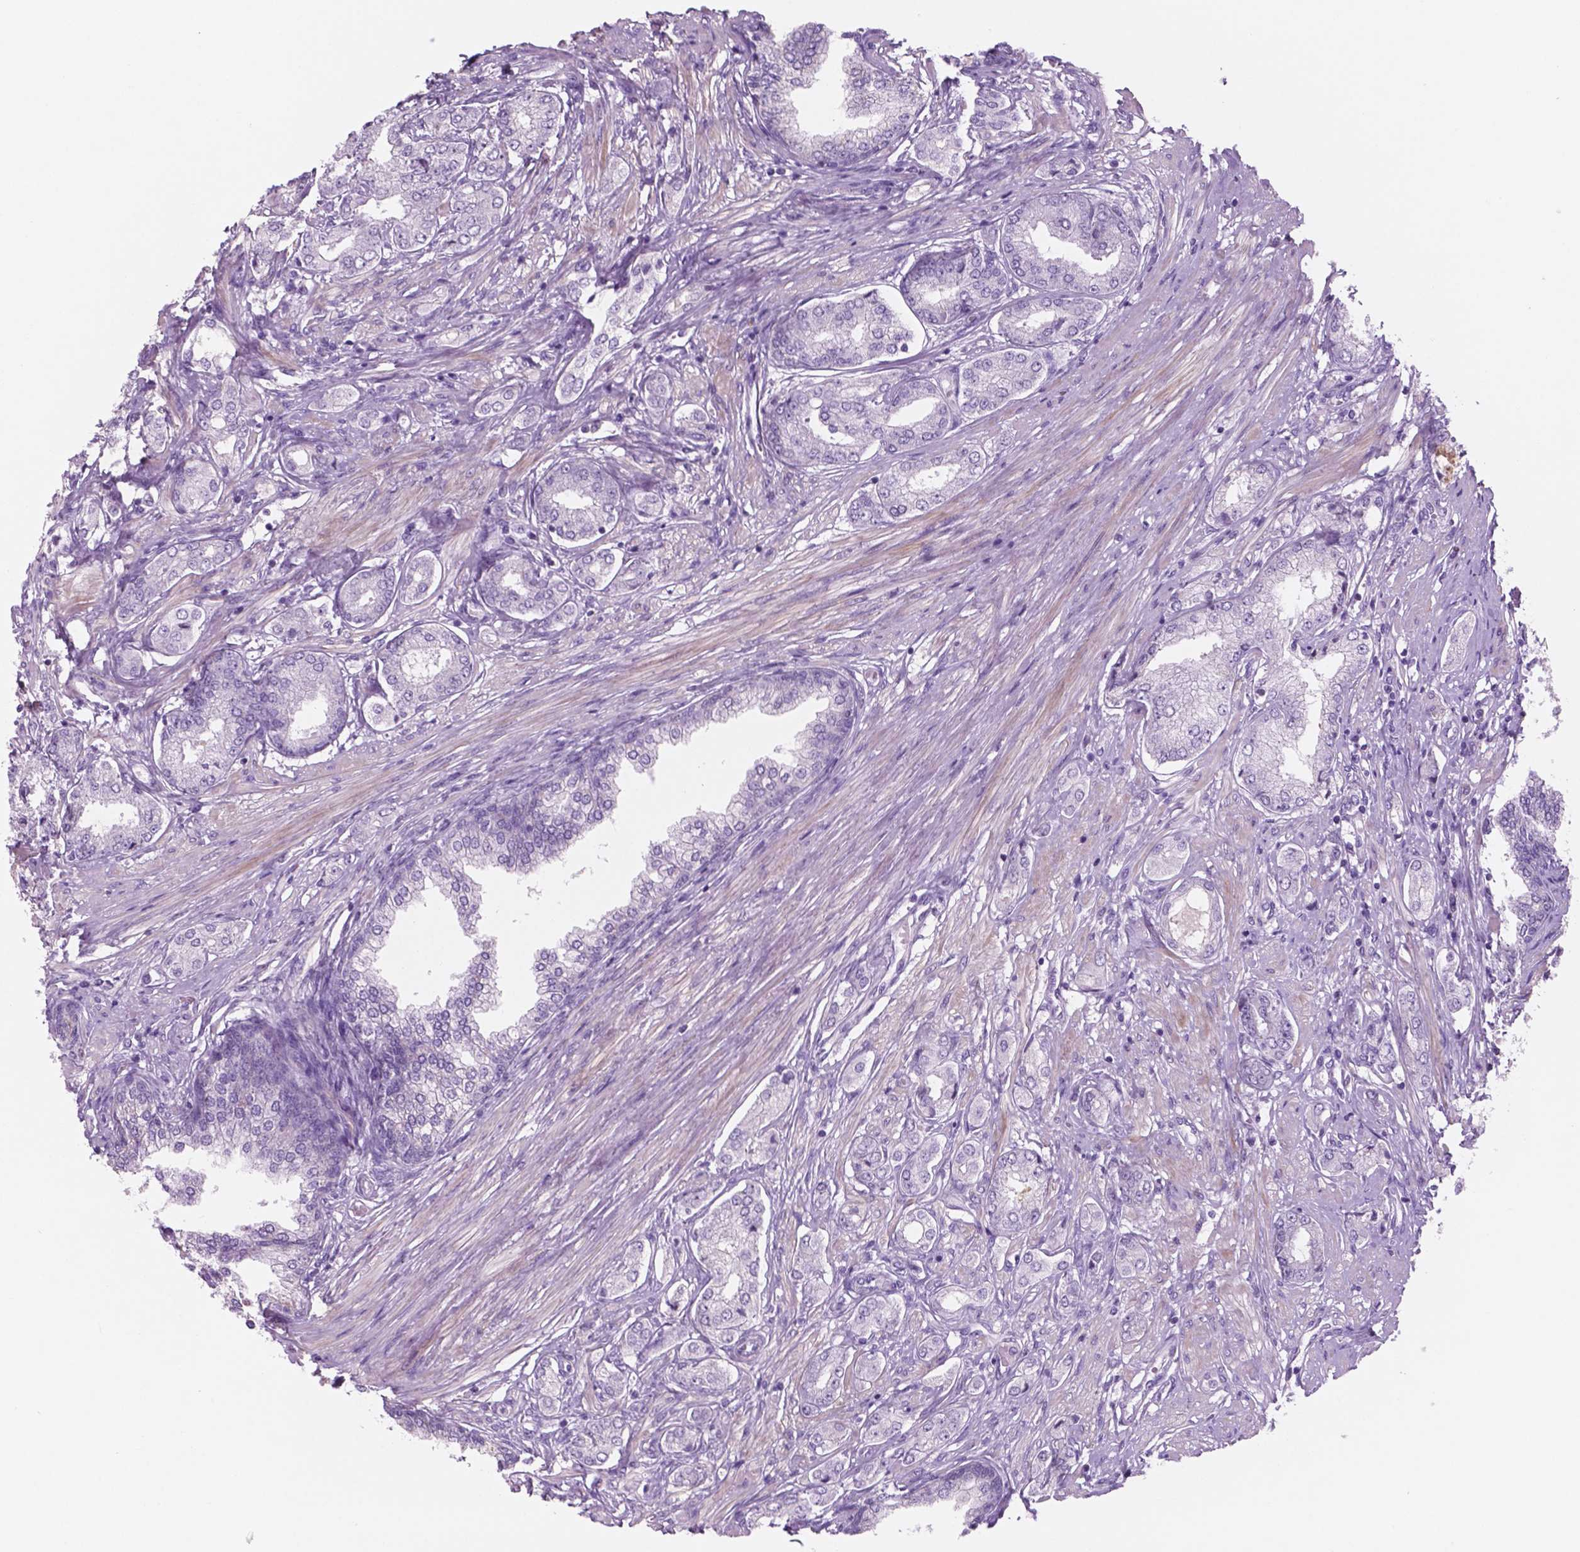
{"staining": {"intensity": "weak", "quantity": "25%-75%", "location": "nuclear"}, "tissue": "prostate cancer", "cell_type": "Tumor cells", "image_type": "cancer", "snomed": [{"axis": "morphology", "description": "Adenocarcinoma, NOS"}, {"axis": "topography", "description": "Prostate"}], "caption": "Immunohistochemical staining of prostate cancer displays low levels of weak nuclear staining in about 25%-75% of tumor cells.", "gene": "CTR9", "patient": {"sex": "male", "age": 63}}